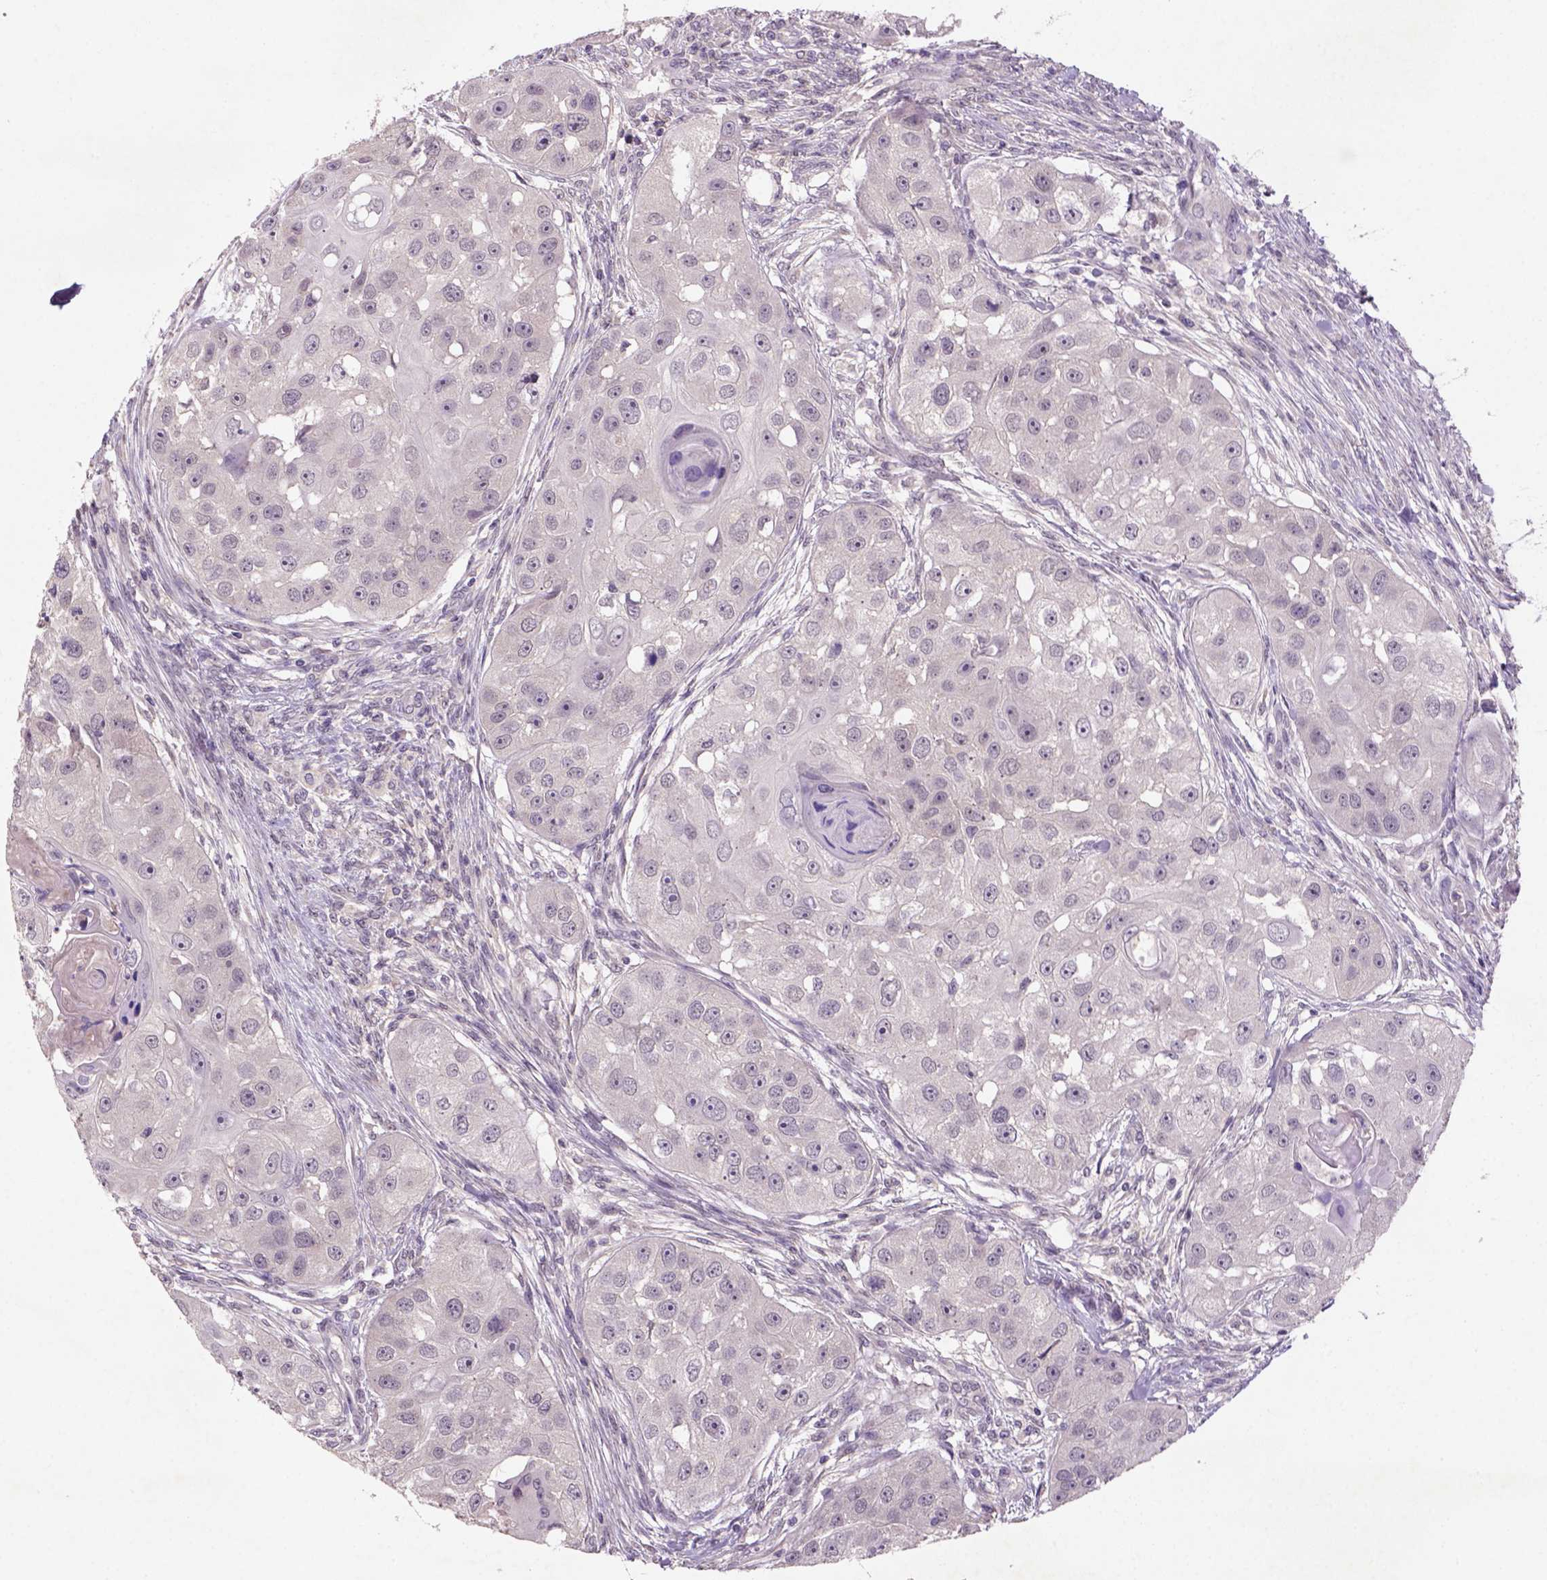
{"staining": {"intensity": "negative", "quantity": "none", "location": "none"}, "tissue": "head and neck cancer", "cell_type": "Tumor cells", "image_type": "cancer", "snomed": [{"axis": "morphology", "description": "Squamous cell carcinoma, NOS"}, {"axis": "topography", "description": "Head-Neck"}], "caption": "Tumor cells are negative for brown protein staining in head and neck squamous cell carcinoma. (Brightfield microscopy of DAB IHC at high magnification).", "gene": "NLGN2", "patient": {"sex": "male", "age": 51}}